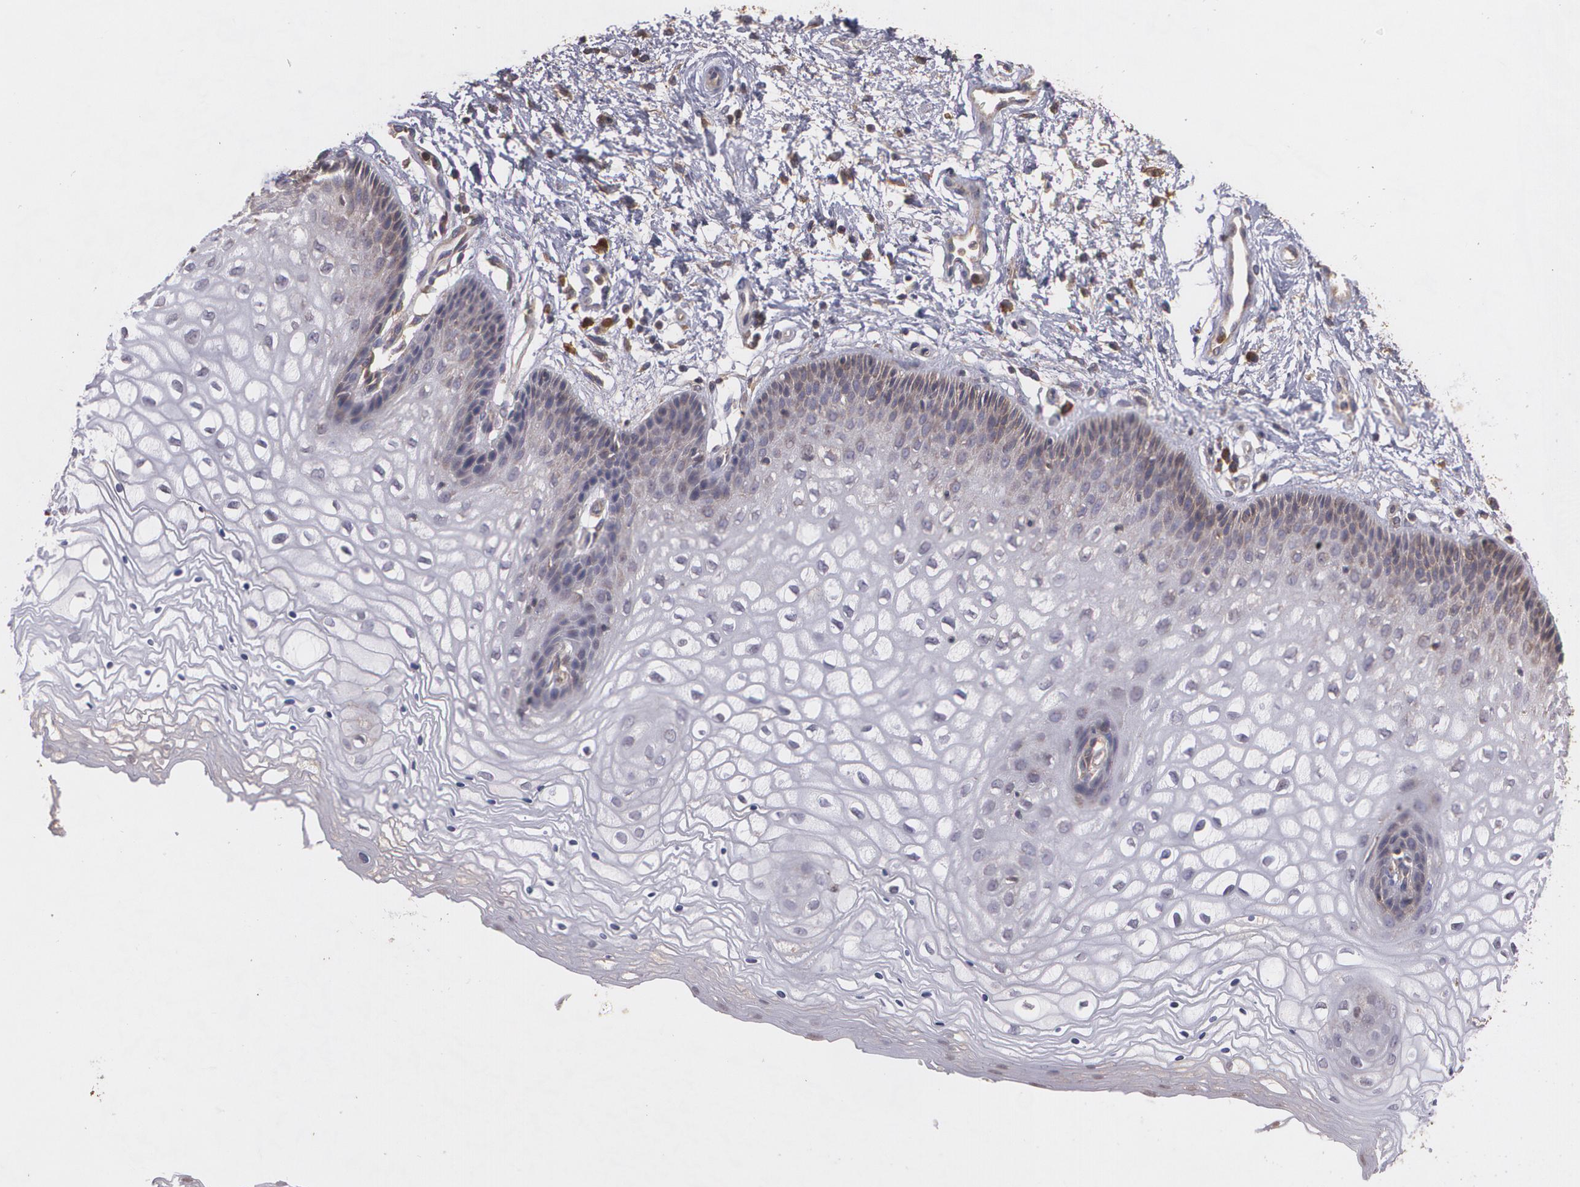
{"staining": {"intensity": "weak", "quantity": "<25%", "location": "cytoplasmic/membranous"}, "tissue": "vagina", "cell_type": "Squamous epithelial cells", "image_type": "normal", "snomed": [{"axis": "morphology", "description": "Normal tissue, NOS"}, {"axis": "topography", "description": "Vagina"}], "caption": "The micrograph shows no staining of squamous epithelial cells in benign vagina.", "gene": "ECE1", "patient": {"sex": "female", "age": 34}}